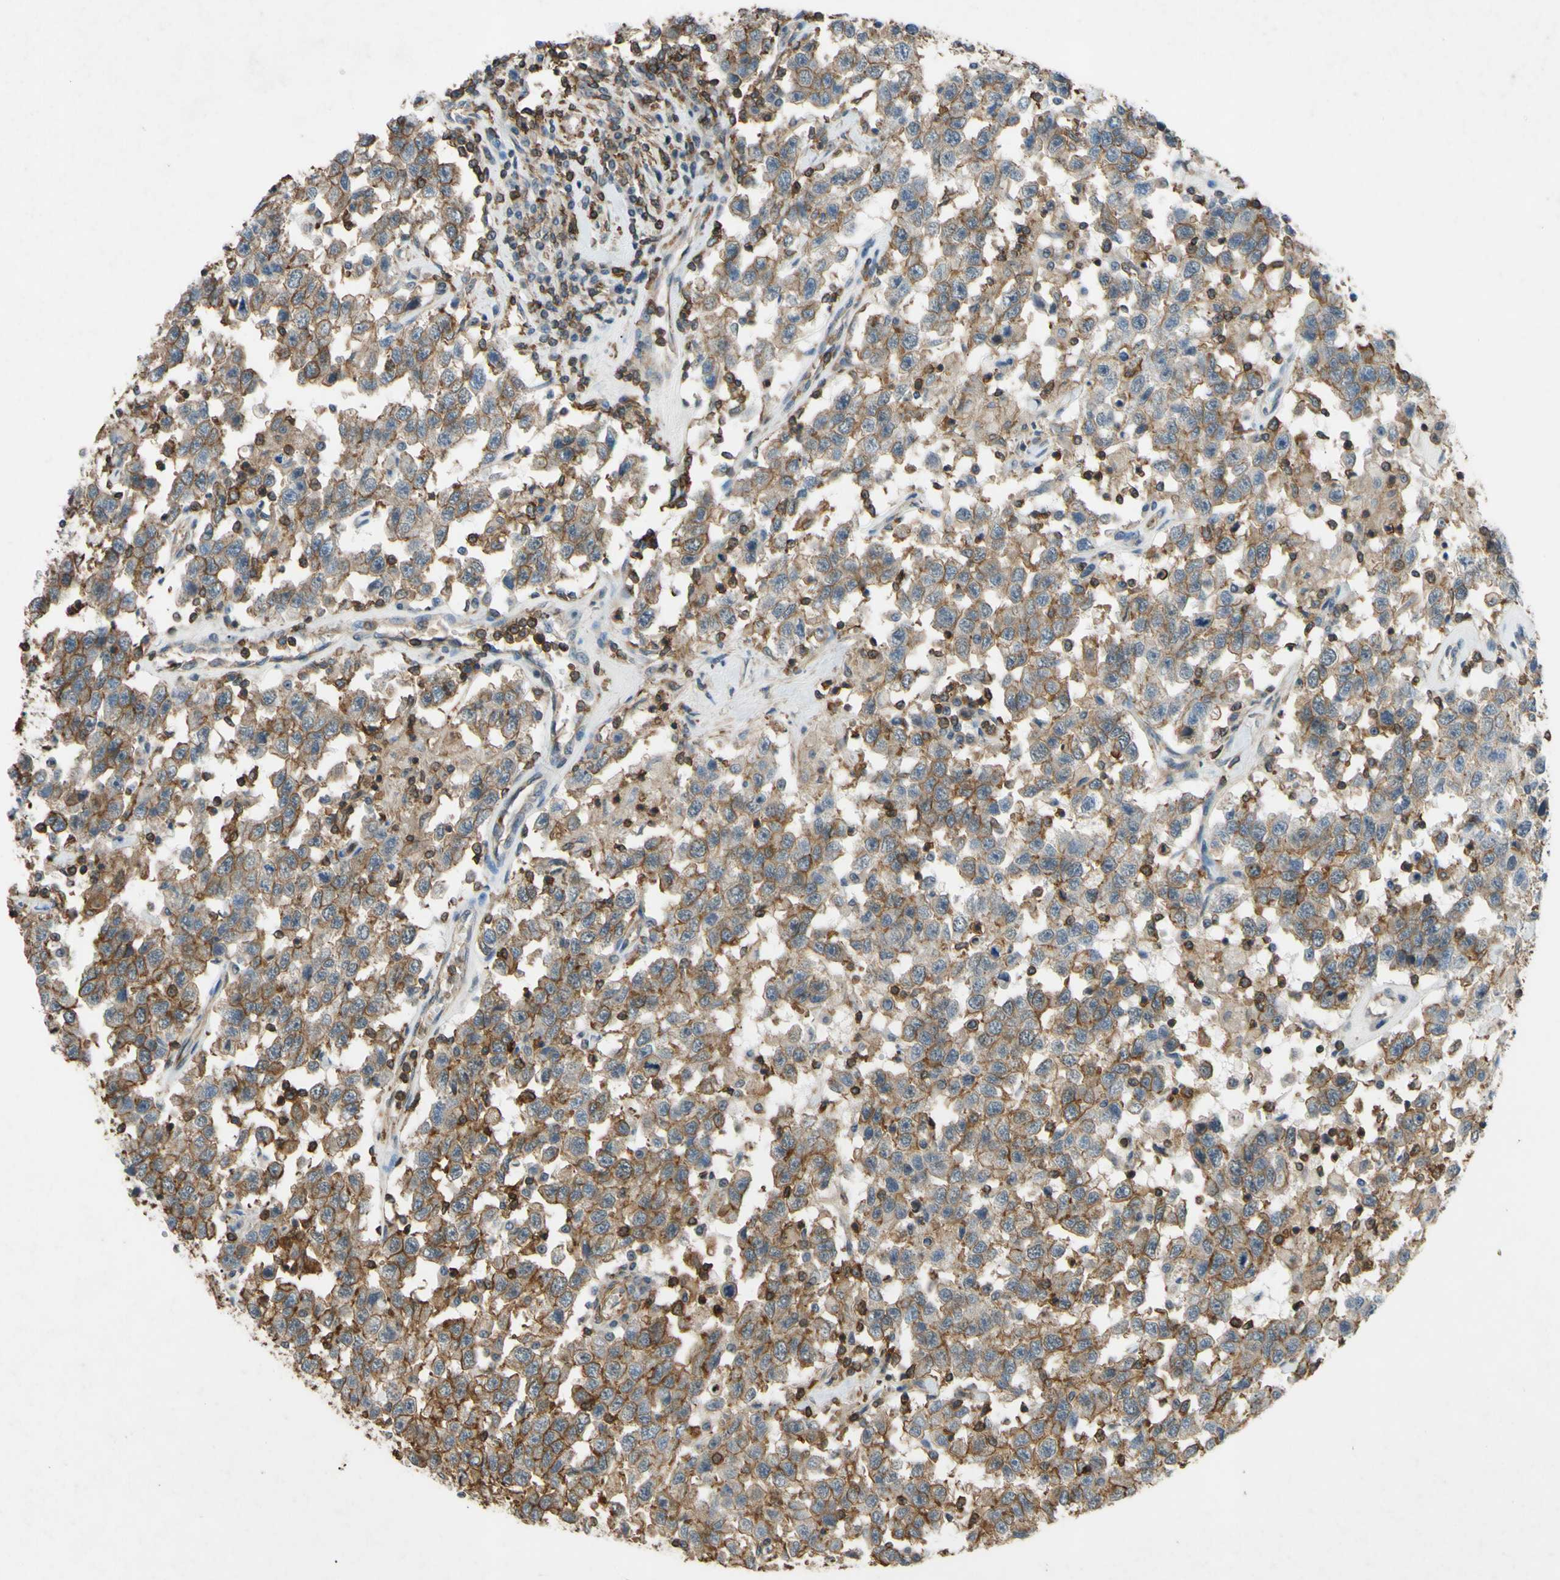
{"staining": {"intensity": "moderate", "quantity": "25%-75%", "location": "cytoplasmic/membranous"}, "tissue": "testis cancer", "cell_type": "Tumor cells", "image_type": "cancer", "snomed": [{"axis": "morphology", "description": "Seminoma, NOS"}, {"axis": "topography", "description": "Testis"}], "caption": "There is medium levels of moderate cytoplasmic/membranous positivity in tumor cells of testis cancer (seminoma), as demonstrated by immunohistochemical staining (brown color).", "gene": "ADD3", "patient": {"sex": "male", "age": 41}}